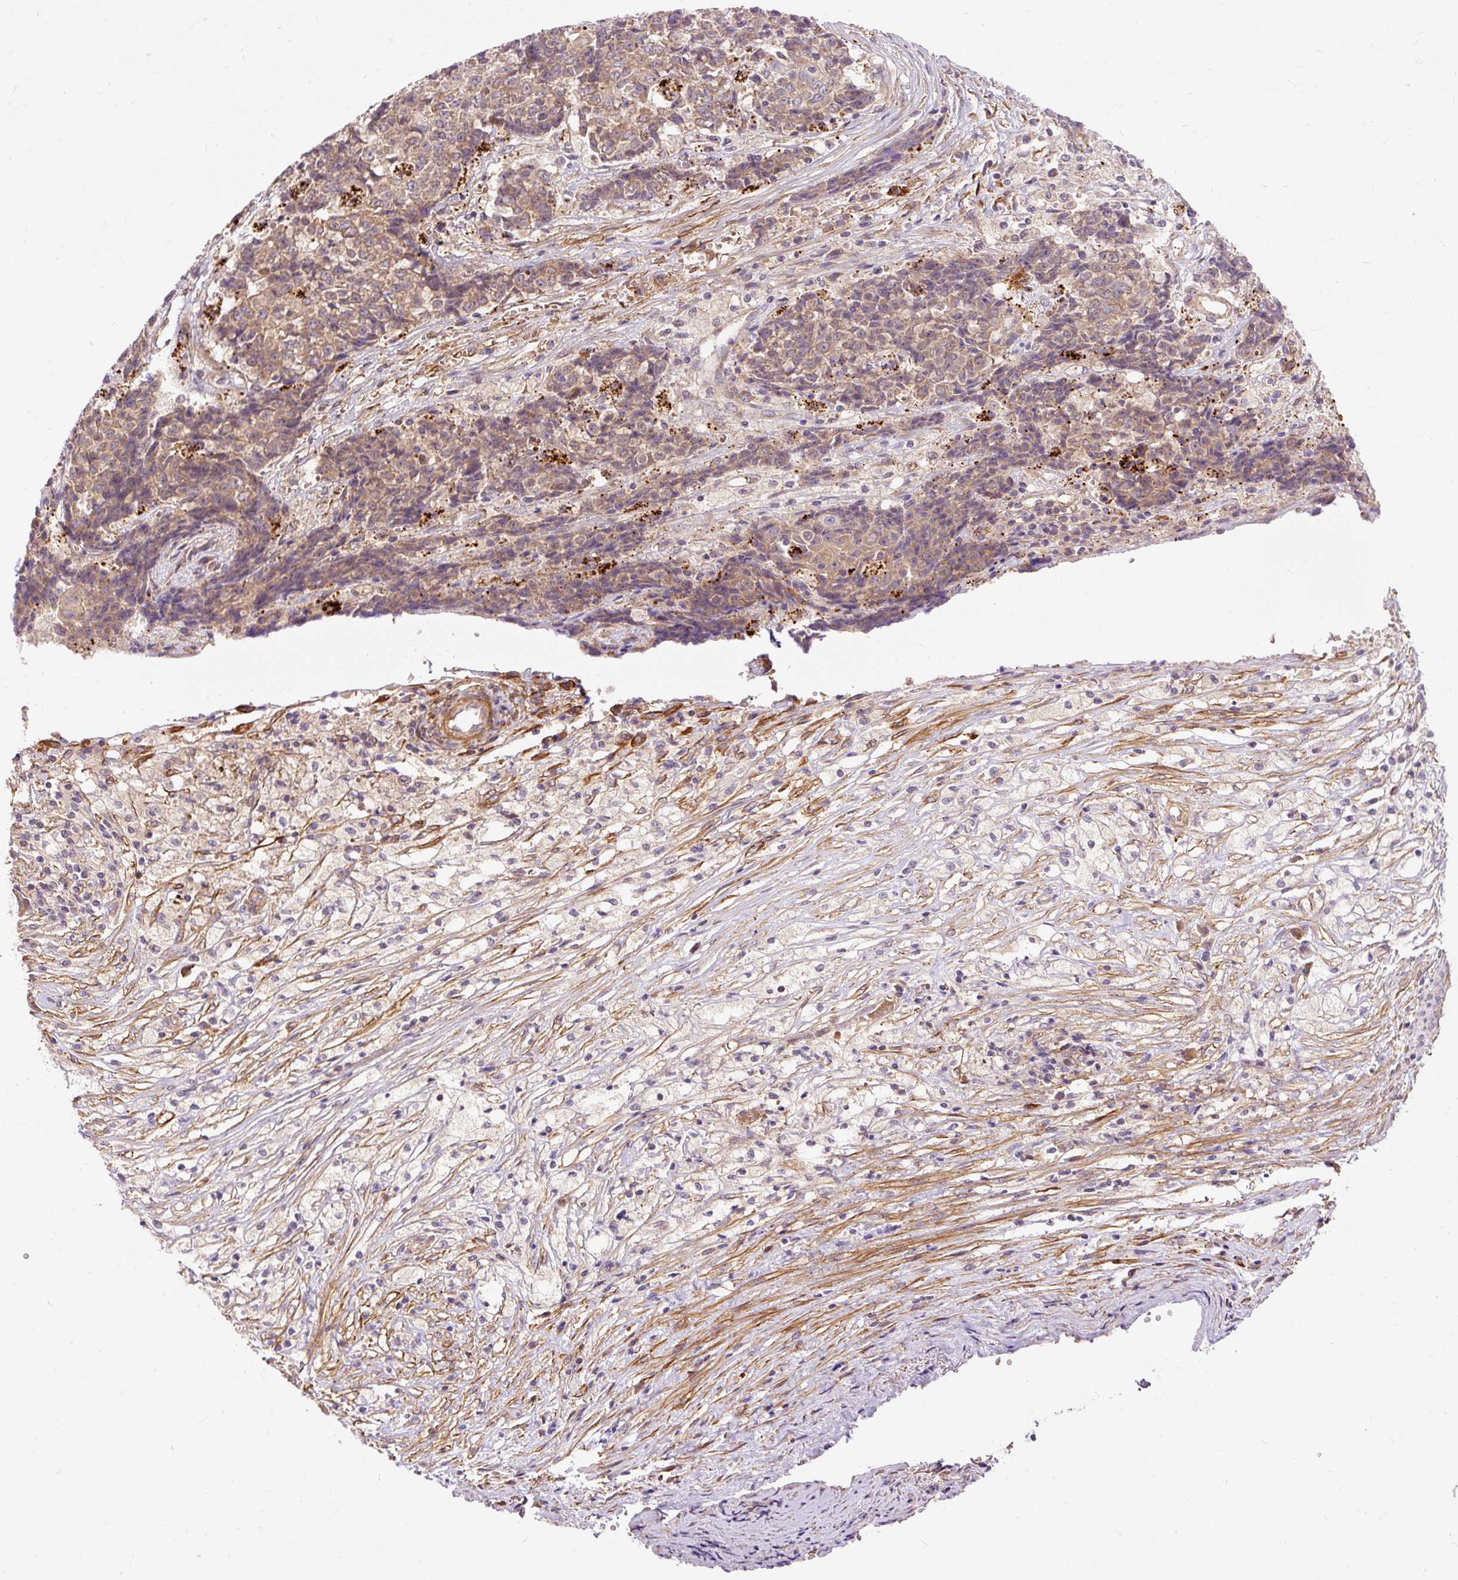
{"staining": {"intensity": "weak", "quantity": ">75%", "location": "cytoplasmic/membranous"}, "tissue": "ovarian cancer", "cell_type": "Tumor cells", "image_type": "cancer", "snomed": [{"axis": "morphology", "description": "Carcinoma, endometroid"}, {"axis": "topography", "description": "Ovary"}], "caption": "Weak cytoplasmic/membranous protein staining is identified in about >75% of tumor cells in ovarian cancer (endometroid carcinoma).", "gene": "RIPOR3", "patient": {"sex": "female", "age": 42}}